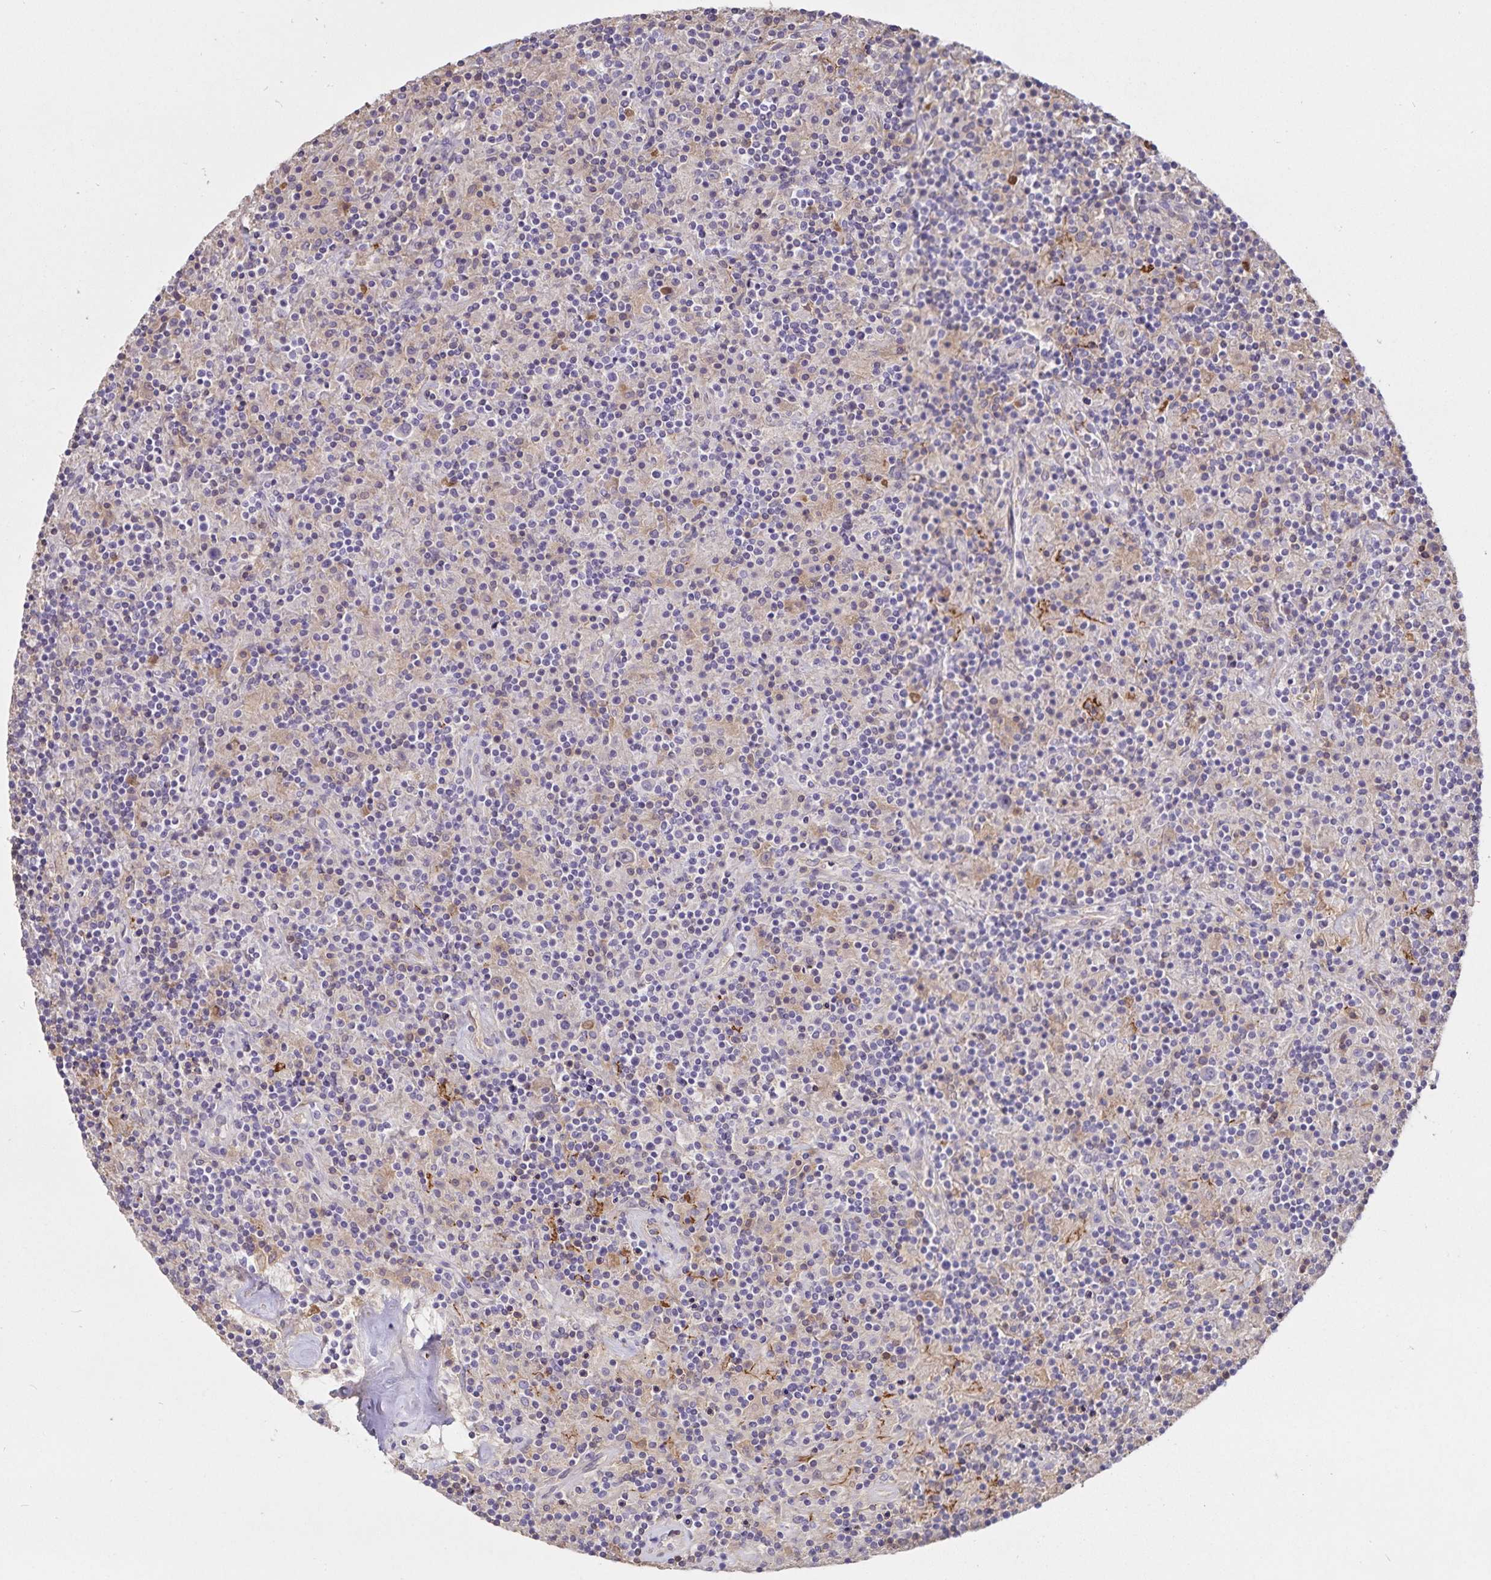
{"staining": {"intensity": "negative", "quantity": "none", "location": "none"}, "tissue": "lymphoma", "cell_type": "Tumor cells", "image_type": "cancer", "snomed": [{"axis": "morphology", "description": "Hodgkin's disease, NOS"}, {"axis": "topography", "description": "Lymph node"}], "caption": "IHC image of neoplastic tissue: Hodgkin's disease stained with DAB (3,3'-diaminobenzidine) exhibits no significant protein positivity in tumor cells.", "gene": "FGG", "patient": {"sex": "male", "age": 70}}